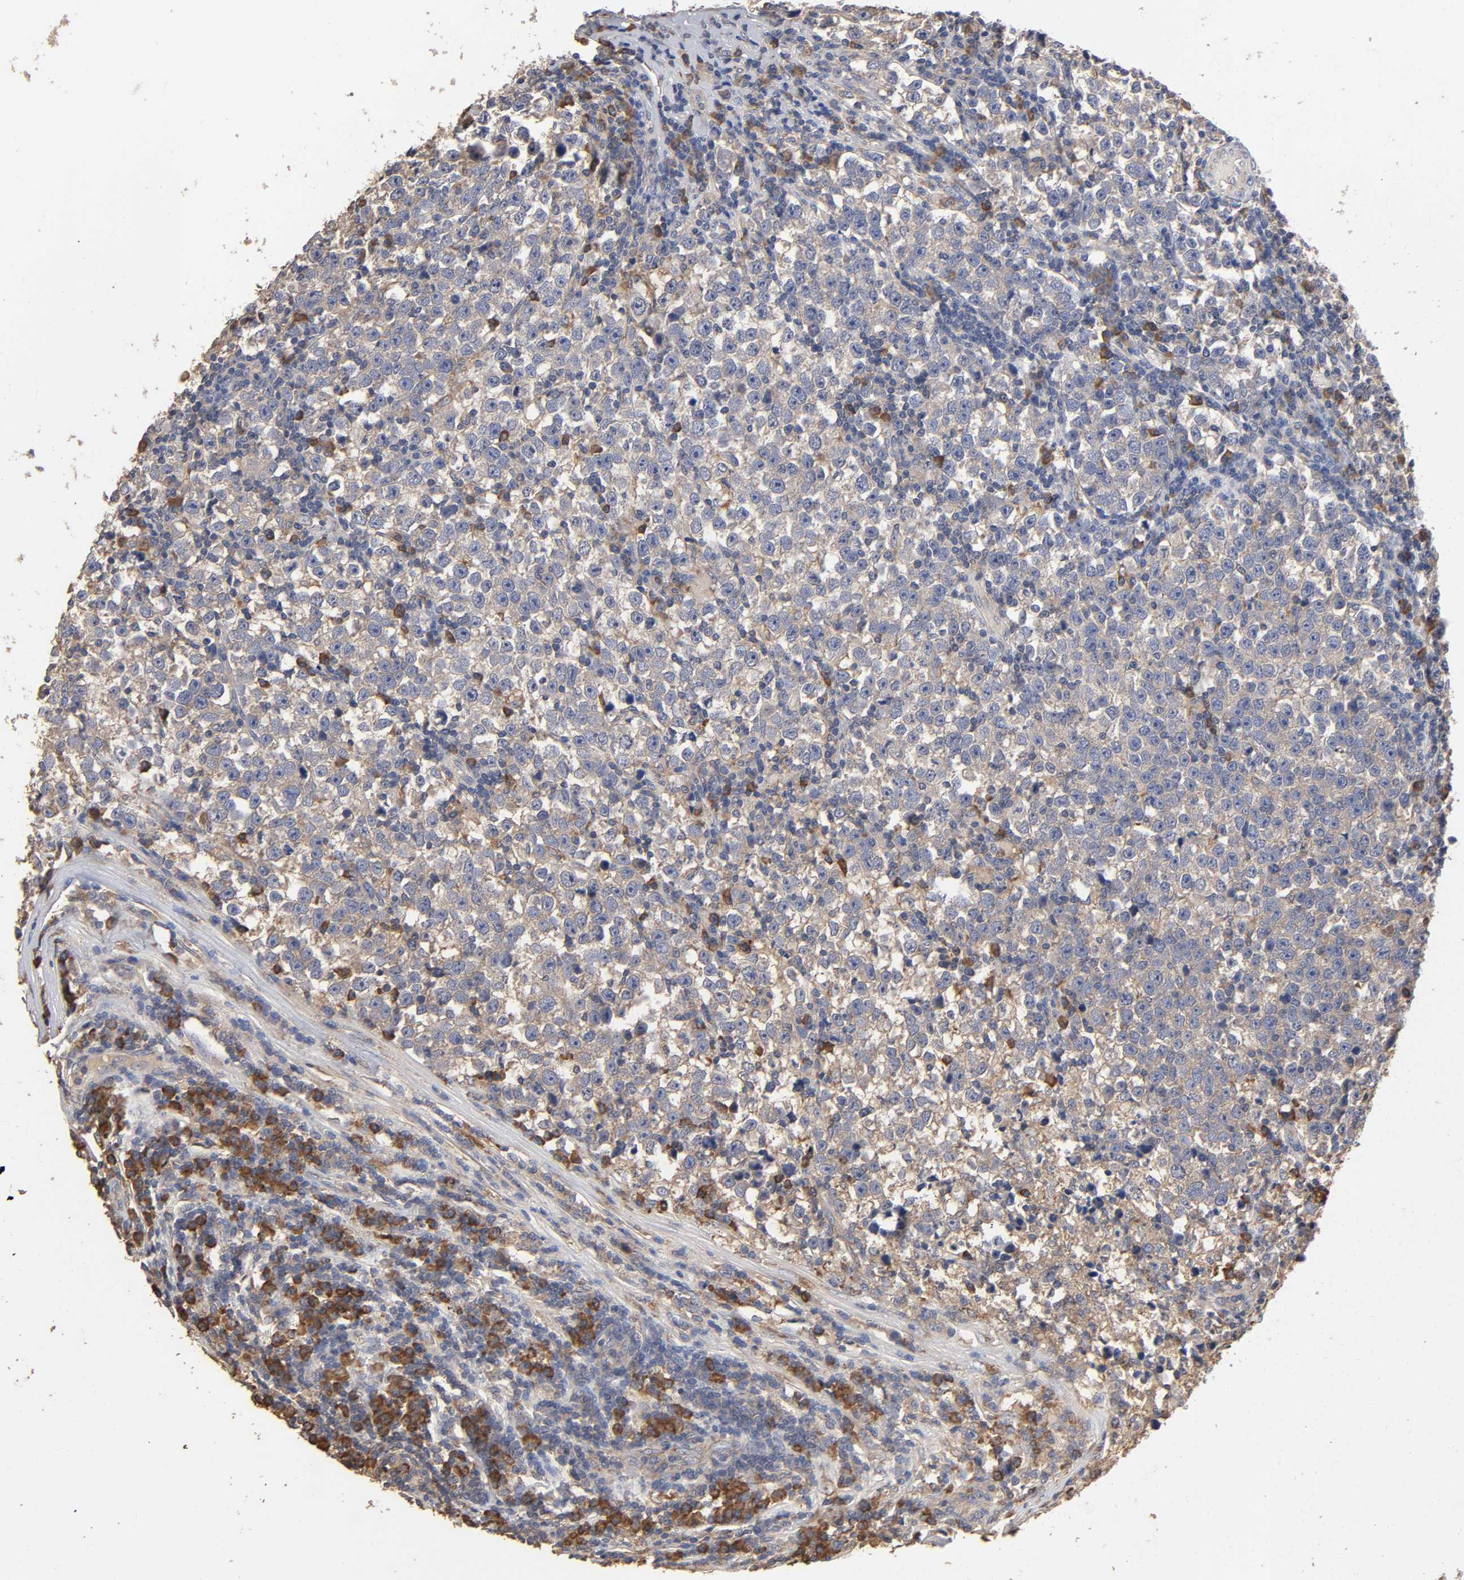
{"staining": {"intensity": "weak", "quantity": "25%-75%", "location": "cytoplasmic/membranous"}, "tissue": "testis cancer", "cell_type": "Tumor cells", "image_type": "cancer", "snomed": [{"axis": "morphology", "description": "Seminoma, NOS"}, {"axis": "topography", "description": "Testis"}], "caption": "Seminoma (testis) tissue demonstrates weak cytoplasmic/membranous staining in about 25%-75% of tumor cells Ihc stains the protein in brown and the nuclei are stained blue.", "gene": "EIF4G2", "patient": {"sex": "male", "age": 43}}